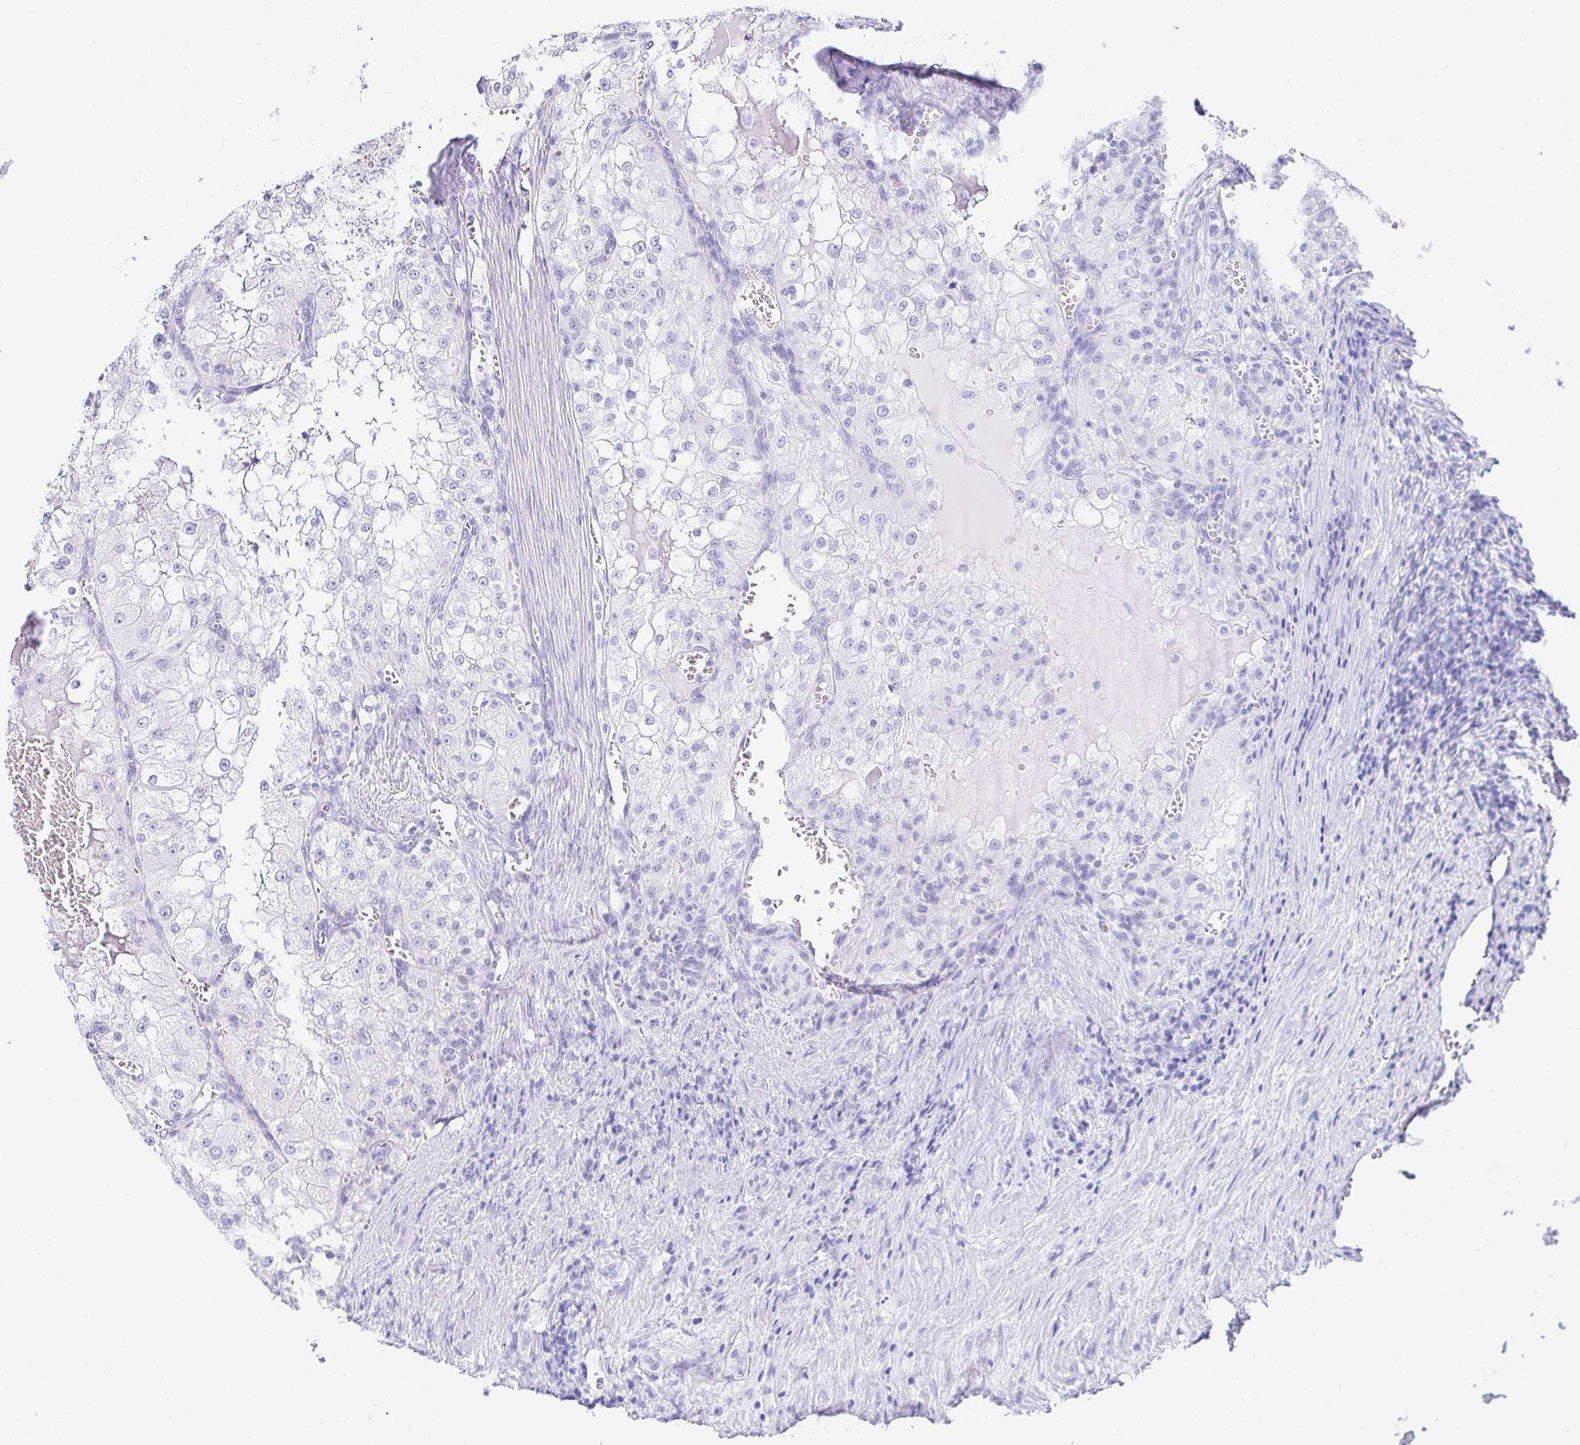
{"staining": {"intensity": "negative", "quantity": "none", "location": "none"}, "tissue": "renal cancer", "cell_type": "Tumor cells", "image_type": "cancer", "snomed": [{"axis": "morphology", "description": "Adenocarcinoma, NOS"}, {"axis": "topography", "description": "Kidney"}], "caption": "High magnification brightfield microscopy of renal cancer stained with DAB (brown) and counterstained with hematoxylin (blue): tumor cells show no significant expression. (DAB immunohistochemistry with hematoxylin counter stain).", "gene": "CHAT", "patient": {"sex": "female", "age": 74}}